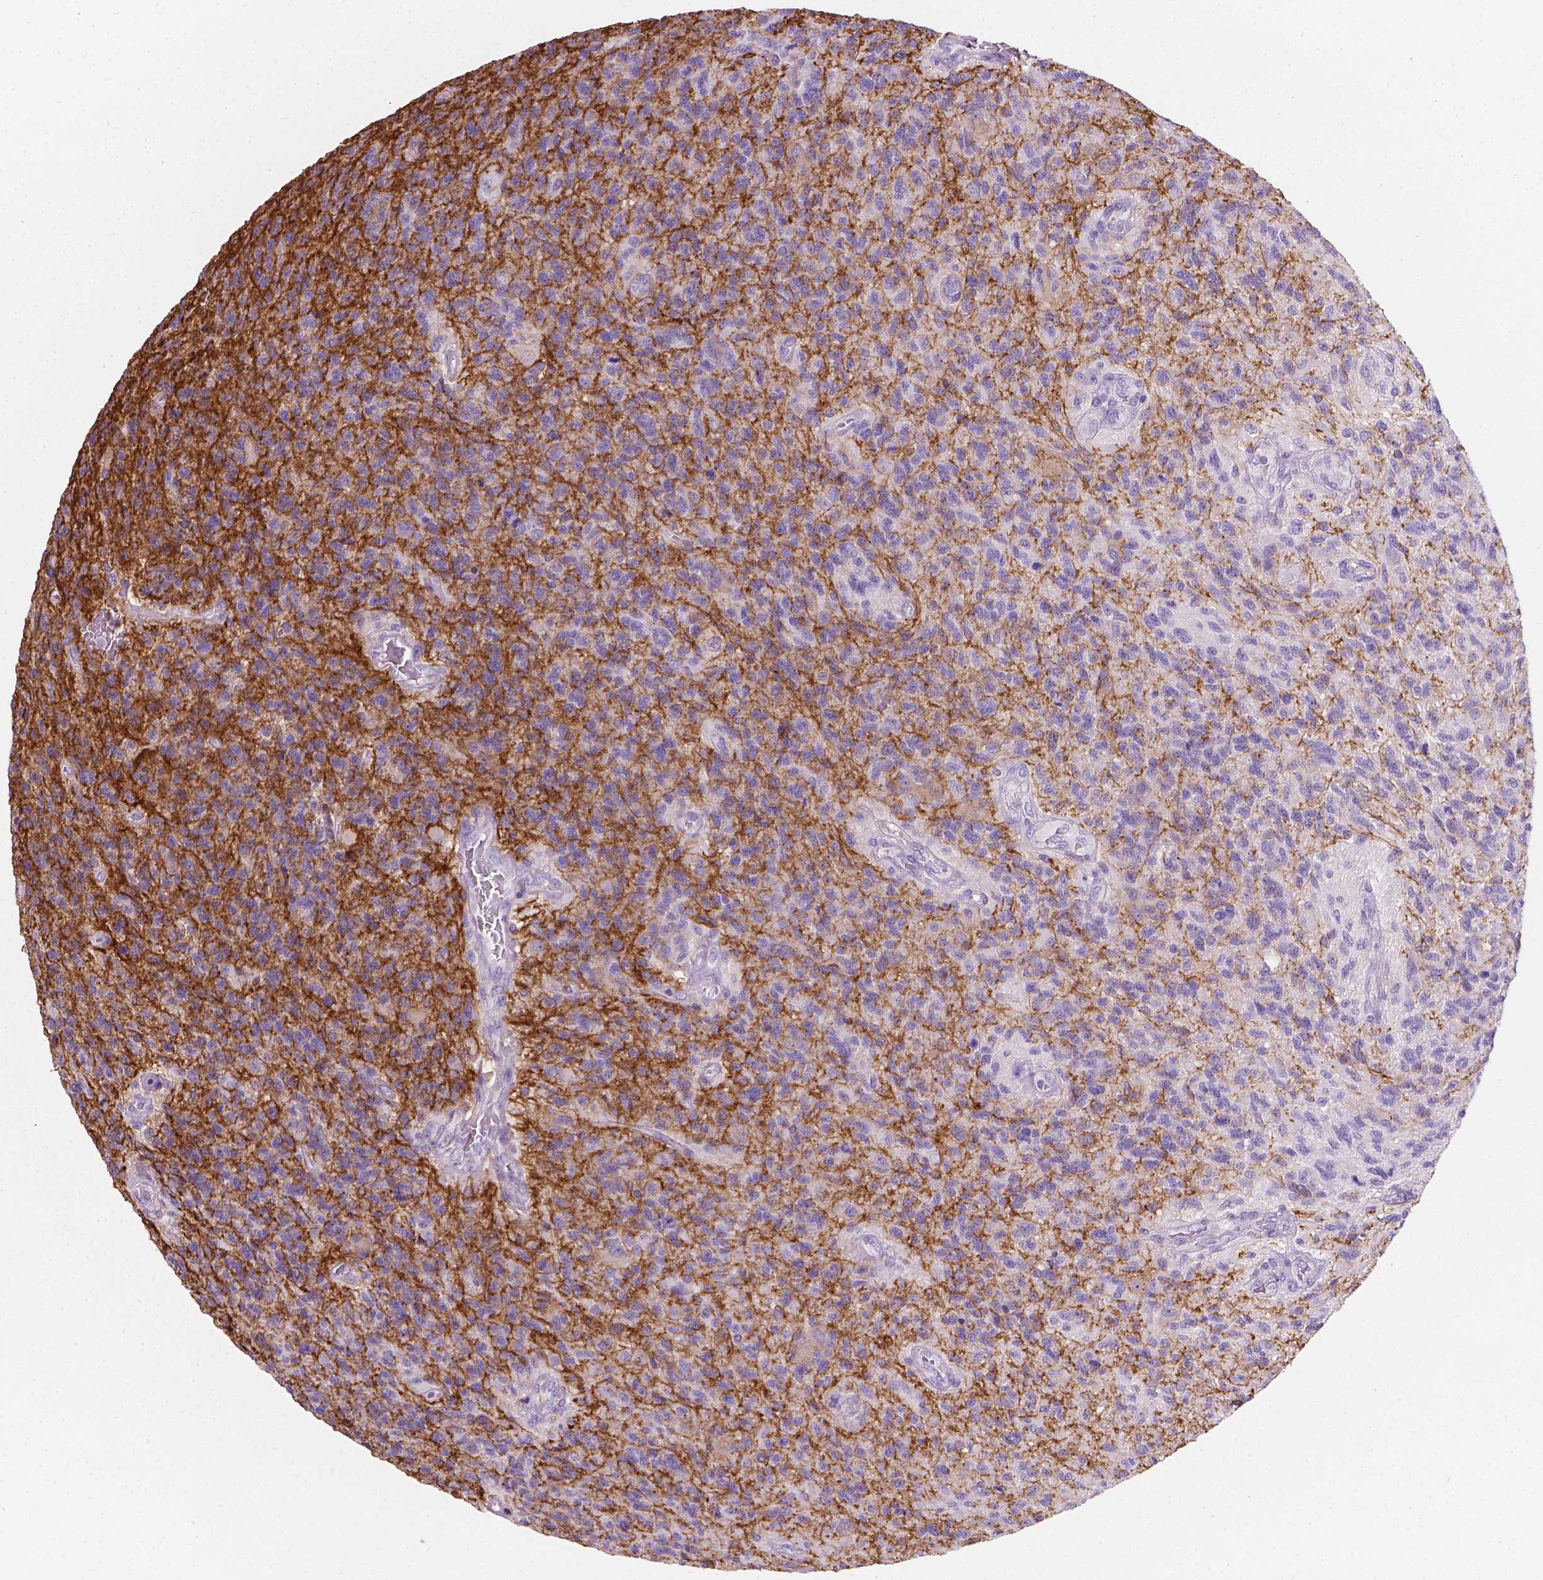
{"staining": {"intensity": "negative", "quantity": "none", "location": "none"}, "tissue": "glioma", "cell_type": "Tumor cells", "image_type": "cancer", "snomed": [{"axis": "morphology", "description": "Glioma, malignant, High grade"}, {"axis": "topography", "description": "Brain"}], "caption": "Protein analysis of malignant glioma (high-grade) exhibits no significant expression in tumor cells.", "gene": "GNAO1", "patient": {"sex": "male", "age": 56}}